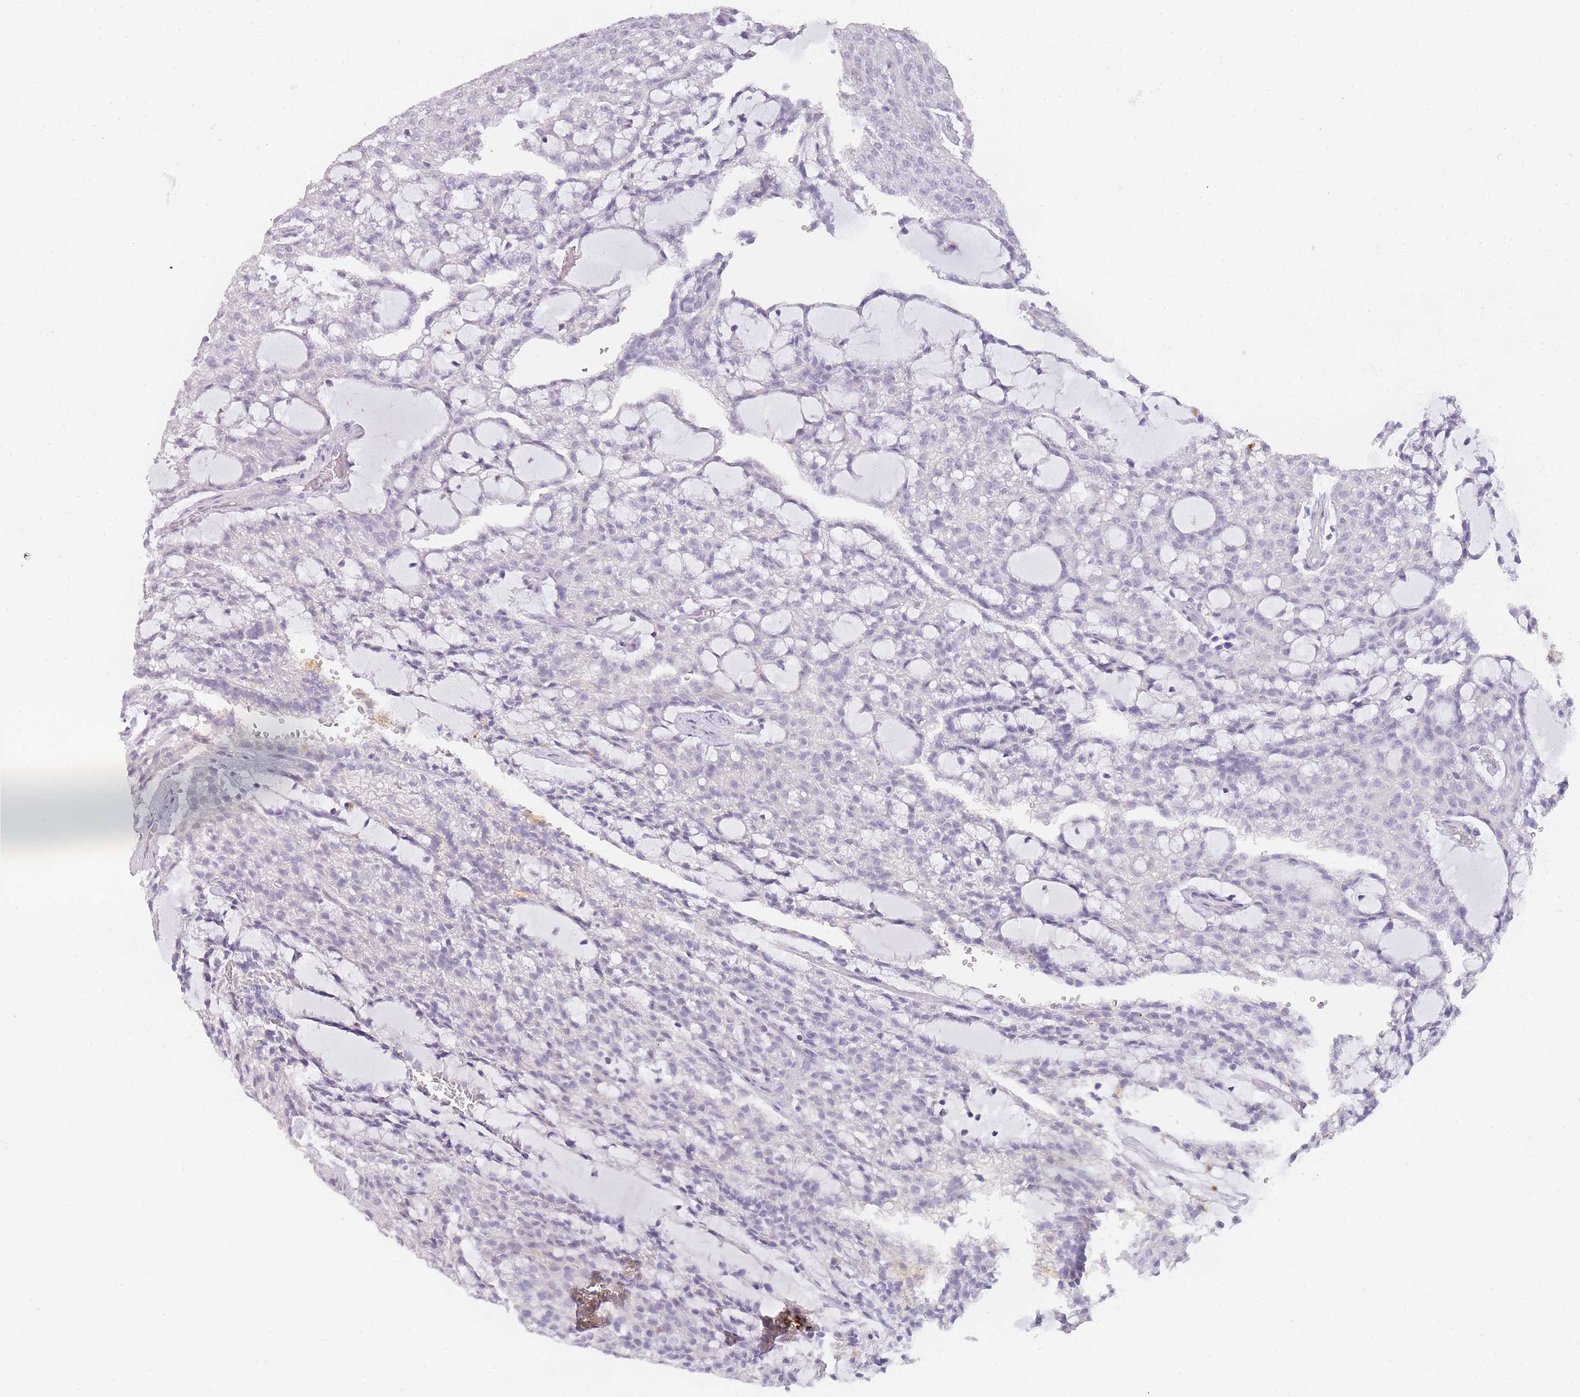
{"staining": {"intensity": "negative", "quantity": "none", "location": "none"}, "tissue": "renal cancer", "cell_type": "Tumor cells", "image_type": "cancer", "snomed": [{"axis": "morphology", "description": "Adenocarcinoma, NOS"}, {"axis": "topography", "description": "Kidney"}], "caption": "Tumor cells are negative for protein expression in human renal cancer.", "gene": "INS", "patient": {"sex": "male", "age": 63}}